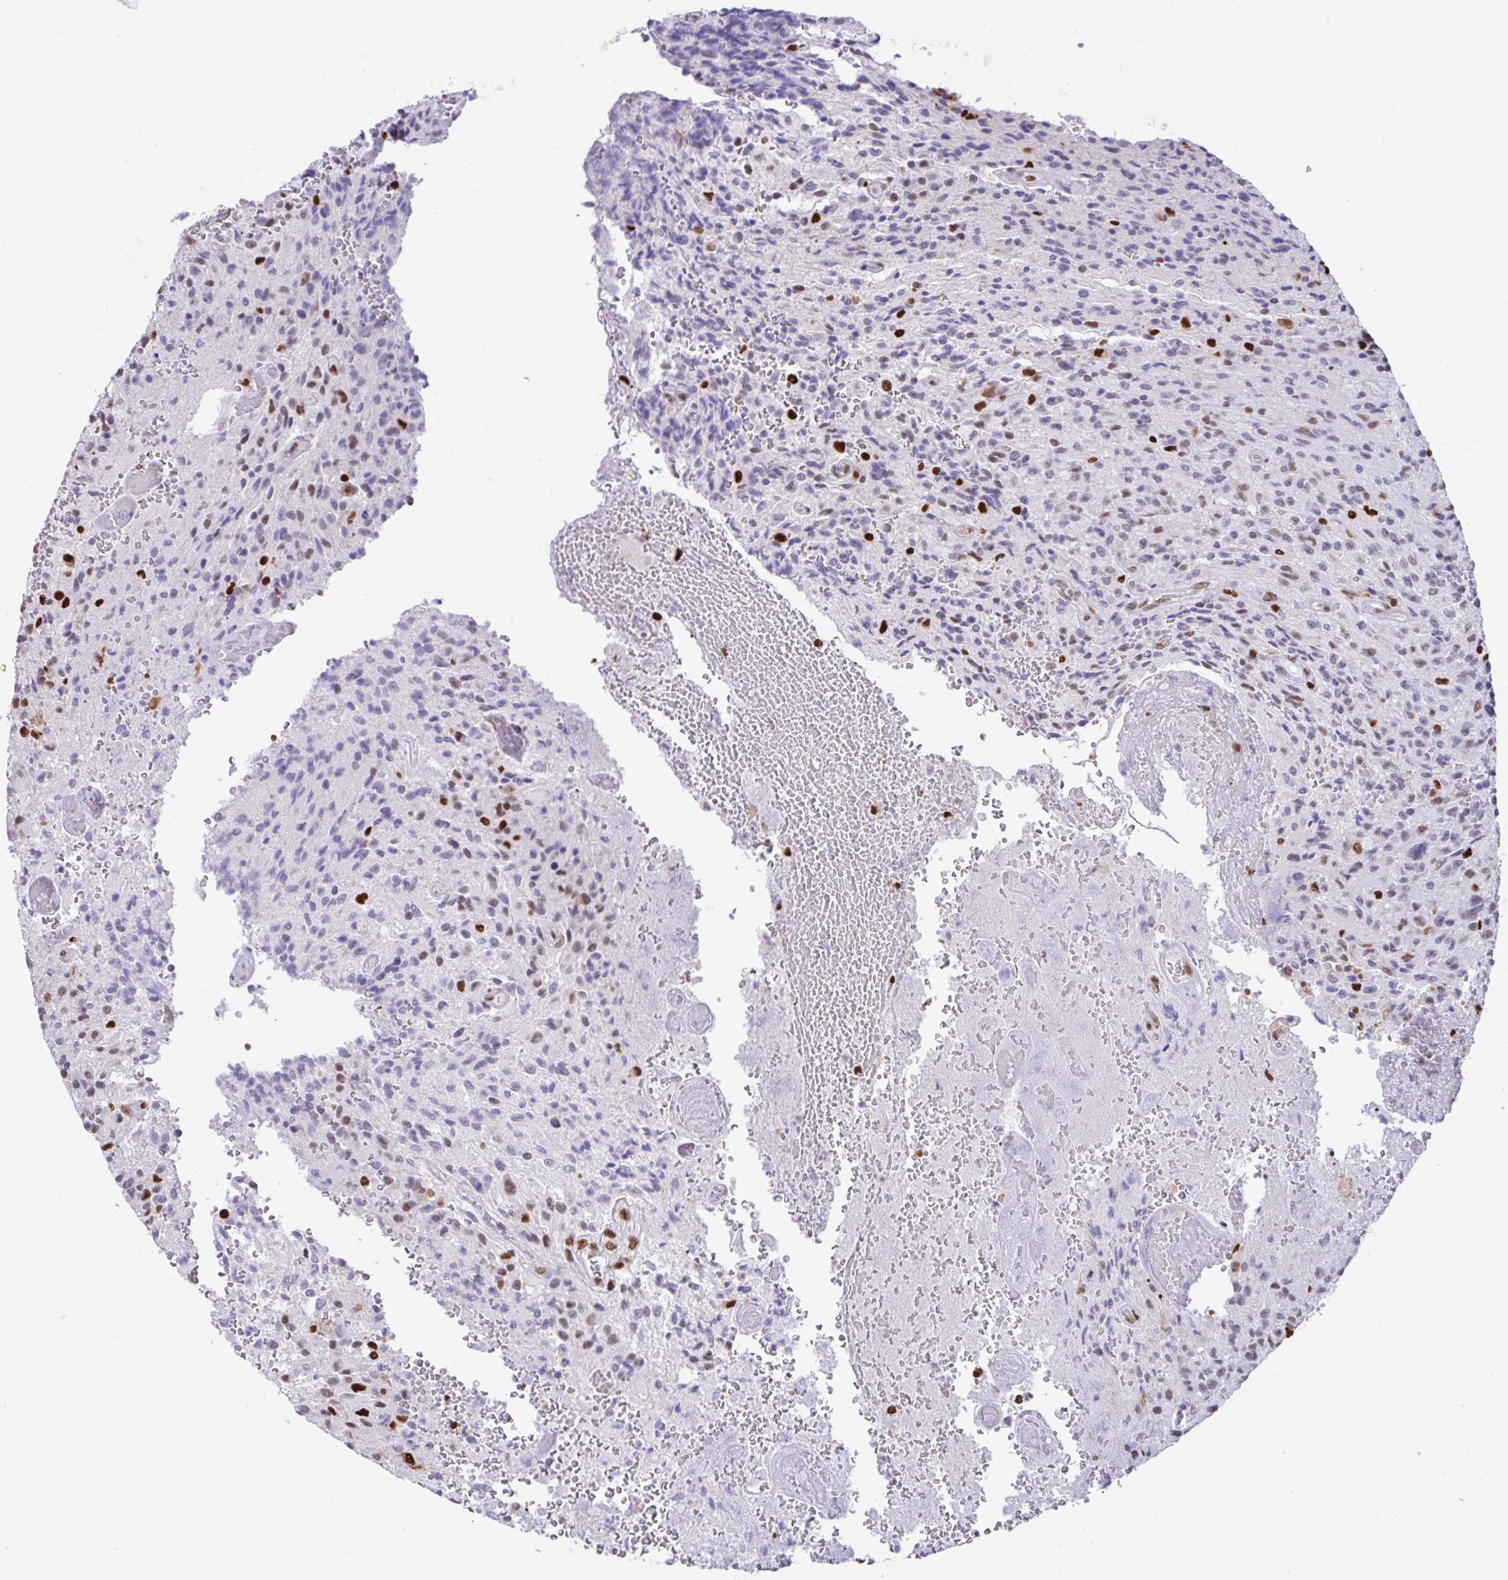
{"staining": {"intensity": "negative", "quantity": "none", "location": "none"}, "tissue": "glioma", "cell_type": "Tumor cells", "image_type": "cancer", "snomed": [{"axis": "morphology", "description": "Normal tissue, NOS"}, {"axis": "morphology", "description": "Glioma, malignant, High grade"}, {"axis": "topography", "description": "Cerebral cortex"}], "caption": "Tumor cells are negative for brown protein staining in high-grade glioma (malignant).", "gene": "BTBD10", "patient": {"sex": "male", "age": 56}}